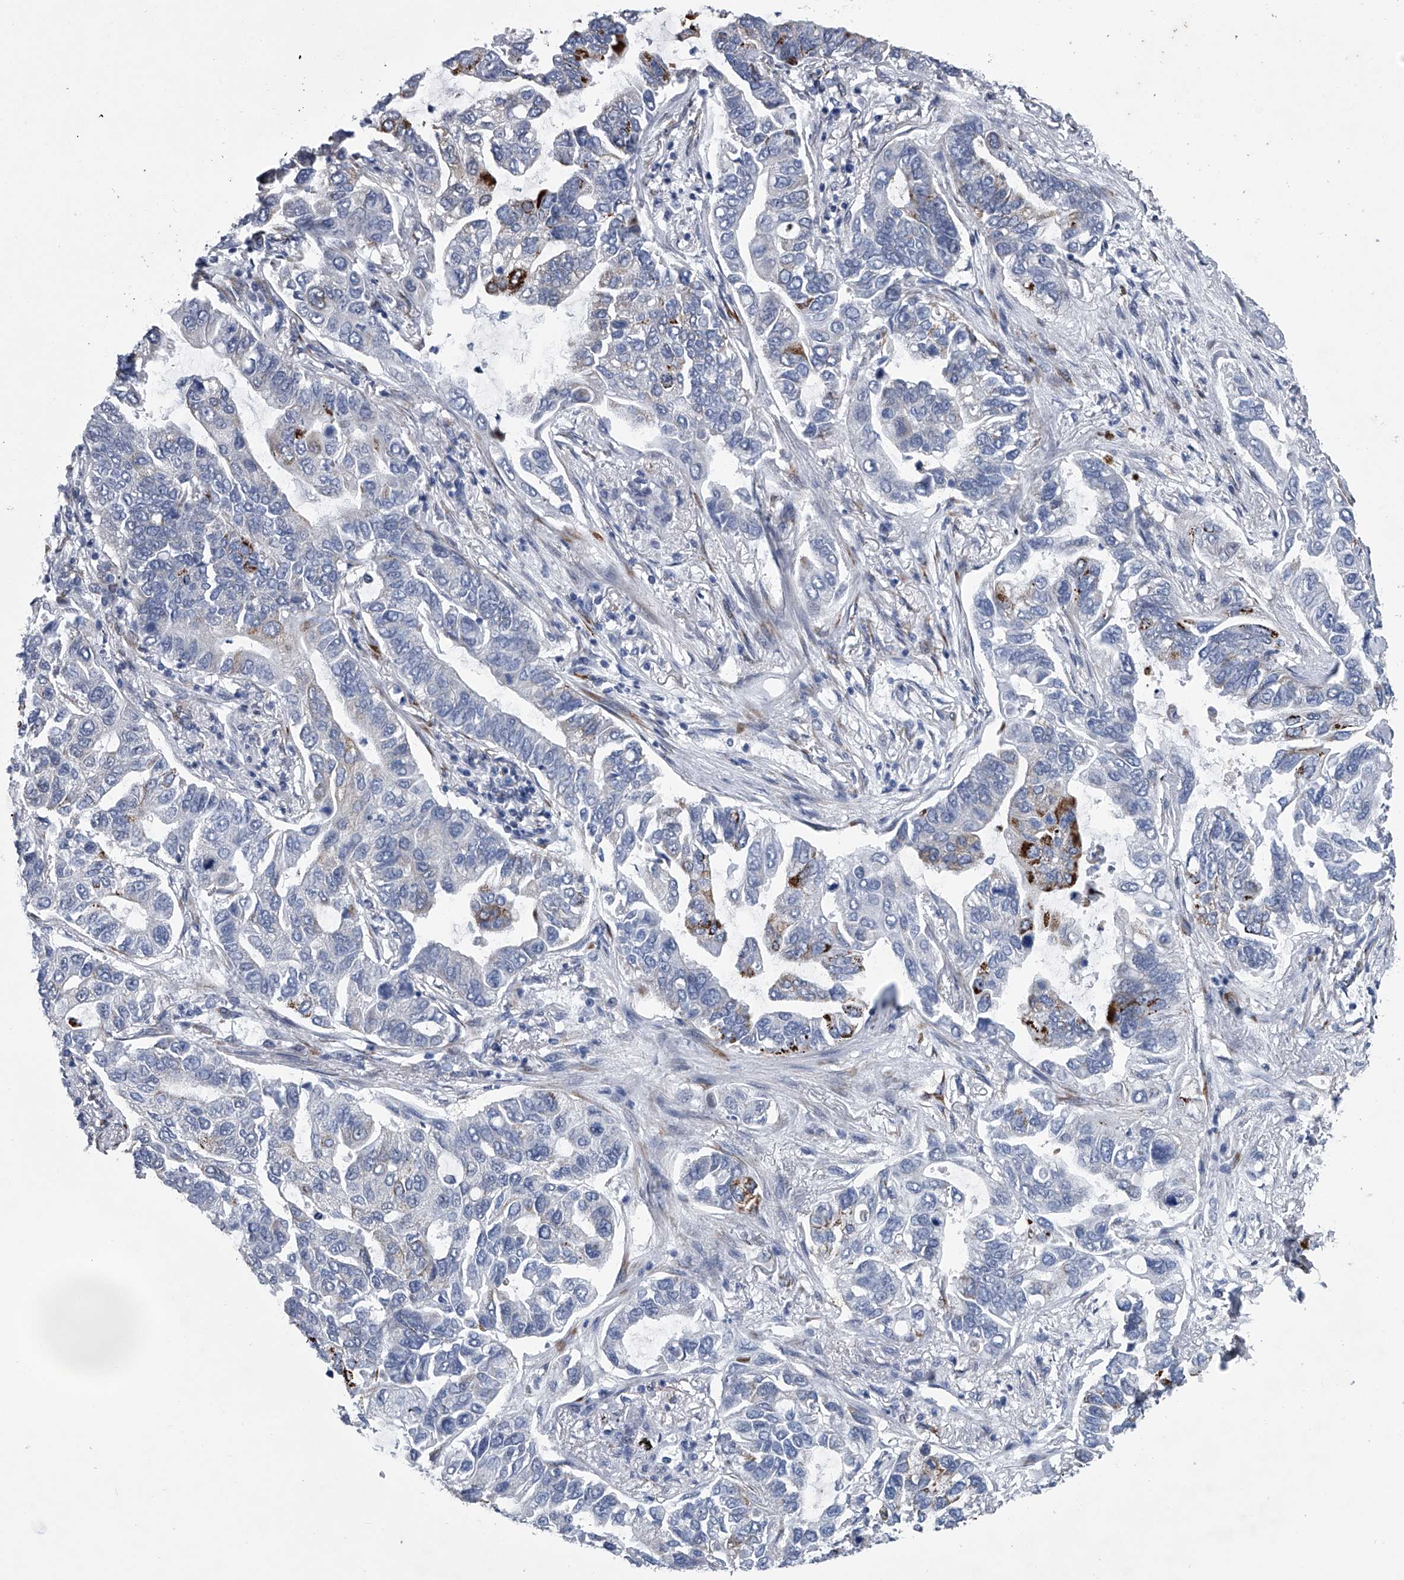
{"staining": {"intensity": "strong", "quantity": "<25%", "location": "cytoplasmic/membranous"}, "tissue": "lung cancer", "cell_type": "Tumor cells", "image_type": "cancer", "snomed": [{"axis": "morphology", "description": "Adenocarcinoma, NOS"}, {"axis": "topography", "description": "Lung"}], "caption": "The photomicrograph exhibits a brown stain indicating the presence of a protein in the cytoplasmic/membranous of tumor cells in adenocarcinoma (lung).", "gene": "PPP2R5D", "patient": {"sex": "male", "age": 64}}